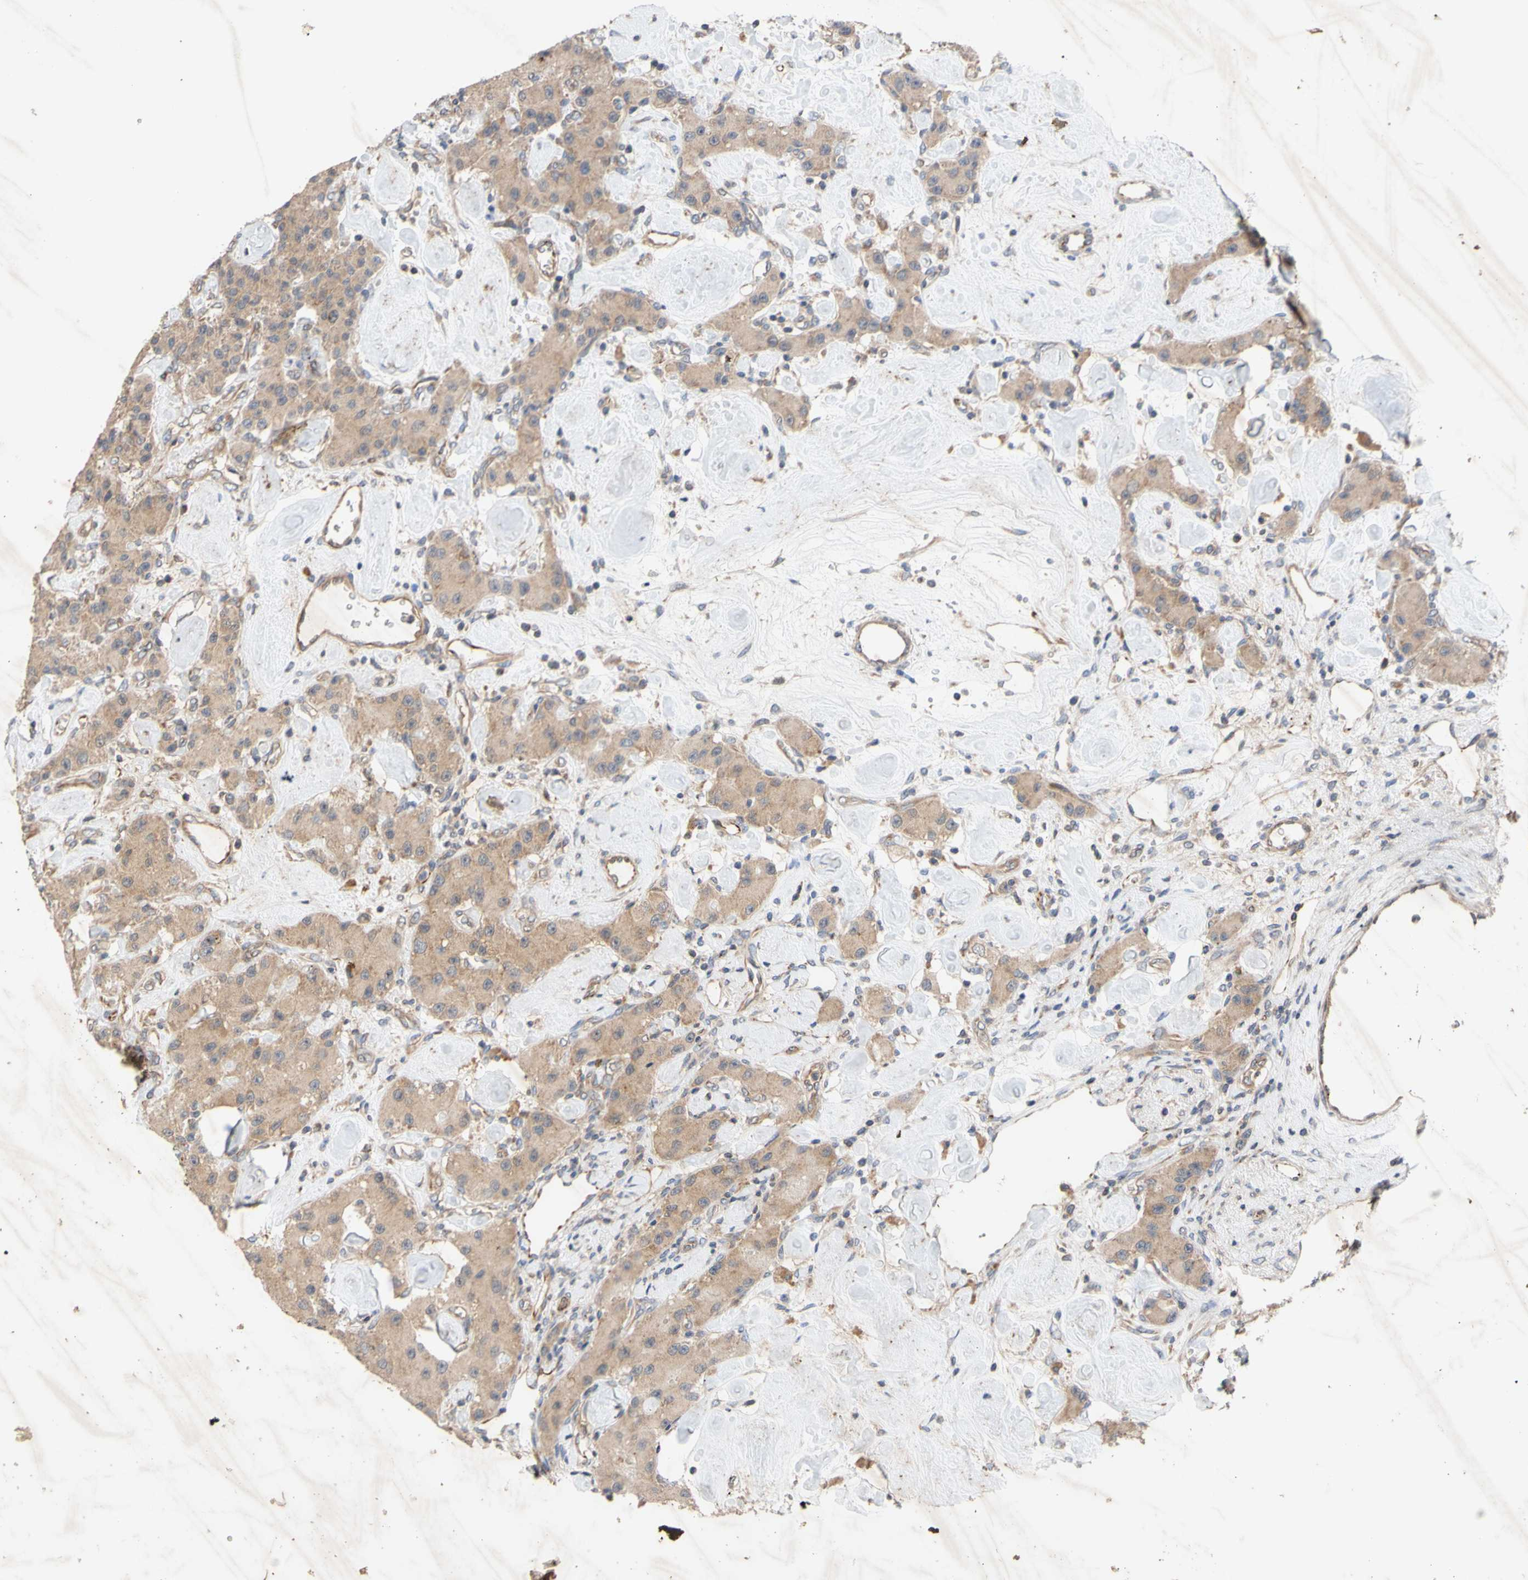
{"staining": {"intensity": "weak", "quantity": ">75%", "location": "cytoplasmic/membranous"}, "tissue": "carcinoid", "cell_type": "Tumor cells", "image_type": "cancer", "snomed": [{"axis": "morphology", "description": "Carcinoid, malignant, NOS"}, {"axis": "topography", "description": "Pancreas"}], "caption": "Protein staining demonstrates weak cytoplasmic/membranous staining in about >75% of tumor cells in carcinoid.", "gene": "EIF2S3", "patient": {"sex": "male", "age": 41}}